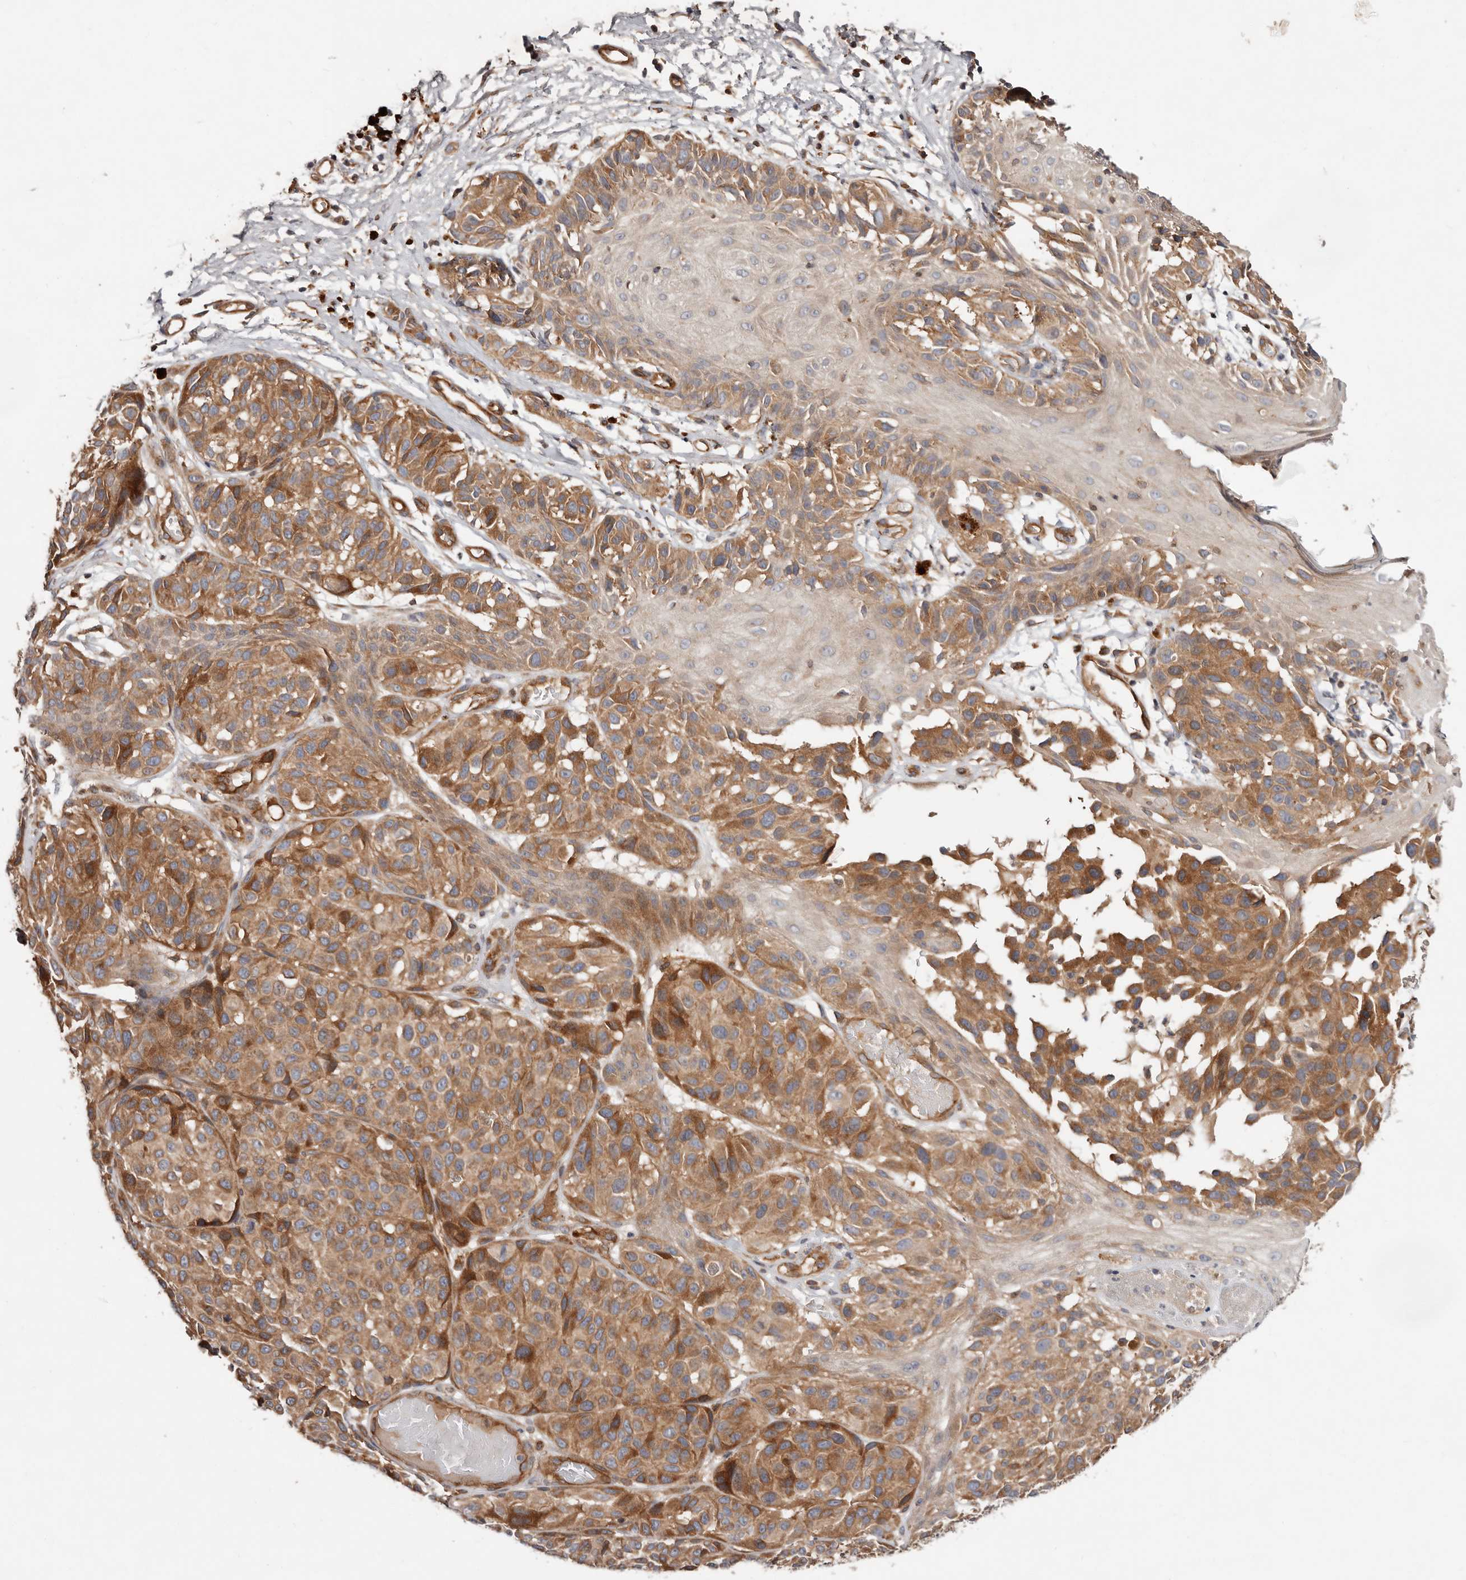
{"staining": {"intensity": "moderate", "quantity": ">75%", "location": "cytoplasmic/membranous"}, "tissue": "melanoma", "cell_type": "Tumor cells", "image_type": "cancer", "snomed": [{"axis": "morphology", "description": "Malignant melanoma, NOS"}, {"axis": "topography", "description": "Skin"}], "caption": "Melanoma was stained to show a protein in brown. There is medium levels of moderate cytoplasmic/membranous positivity in about >75% of tumor cells.", "gene": "MACF1", "patient": {"sex": "male", "age": 83}}